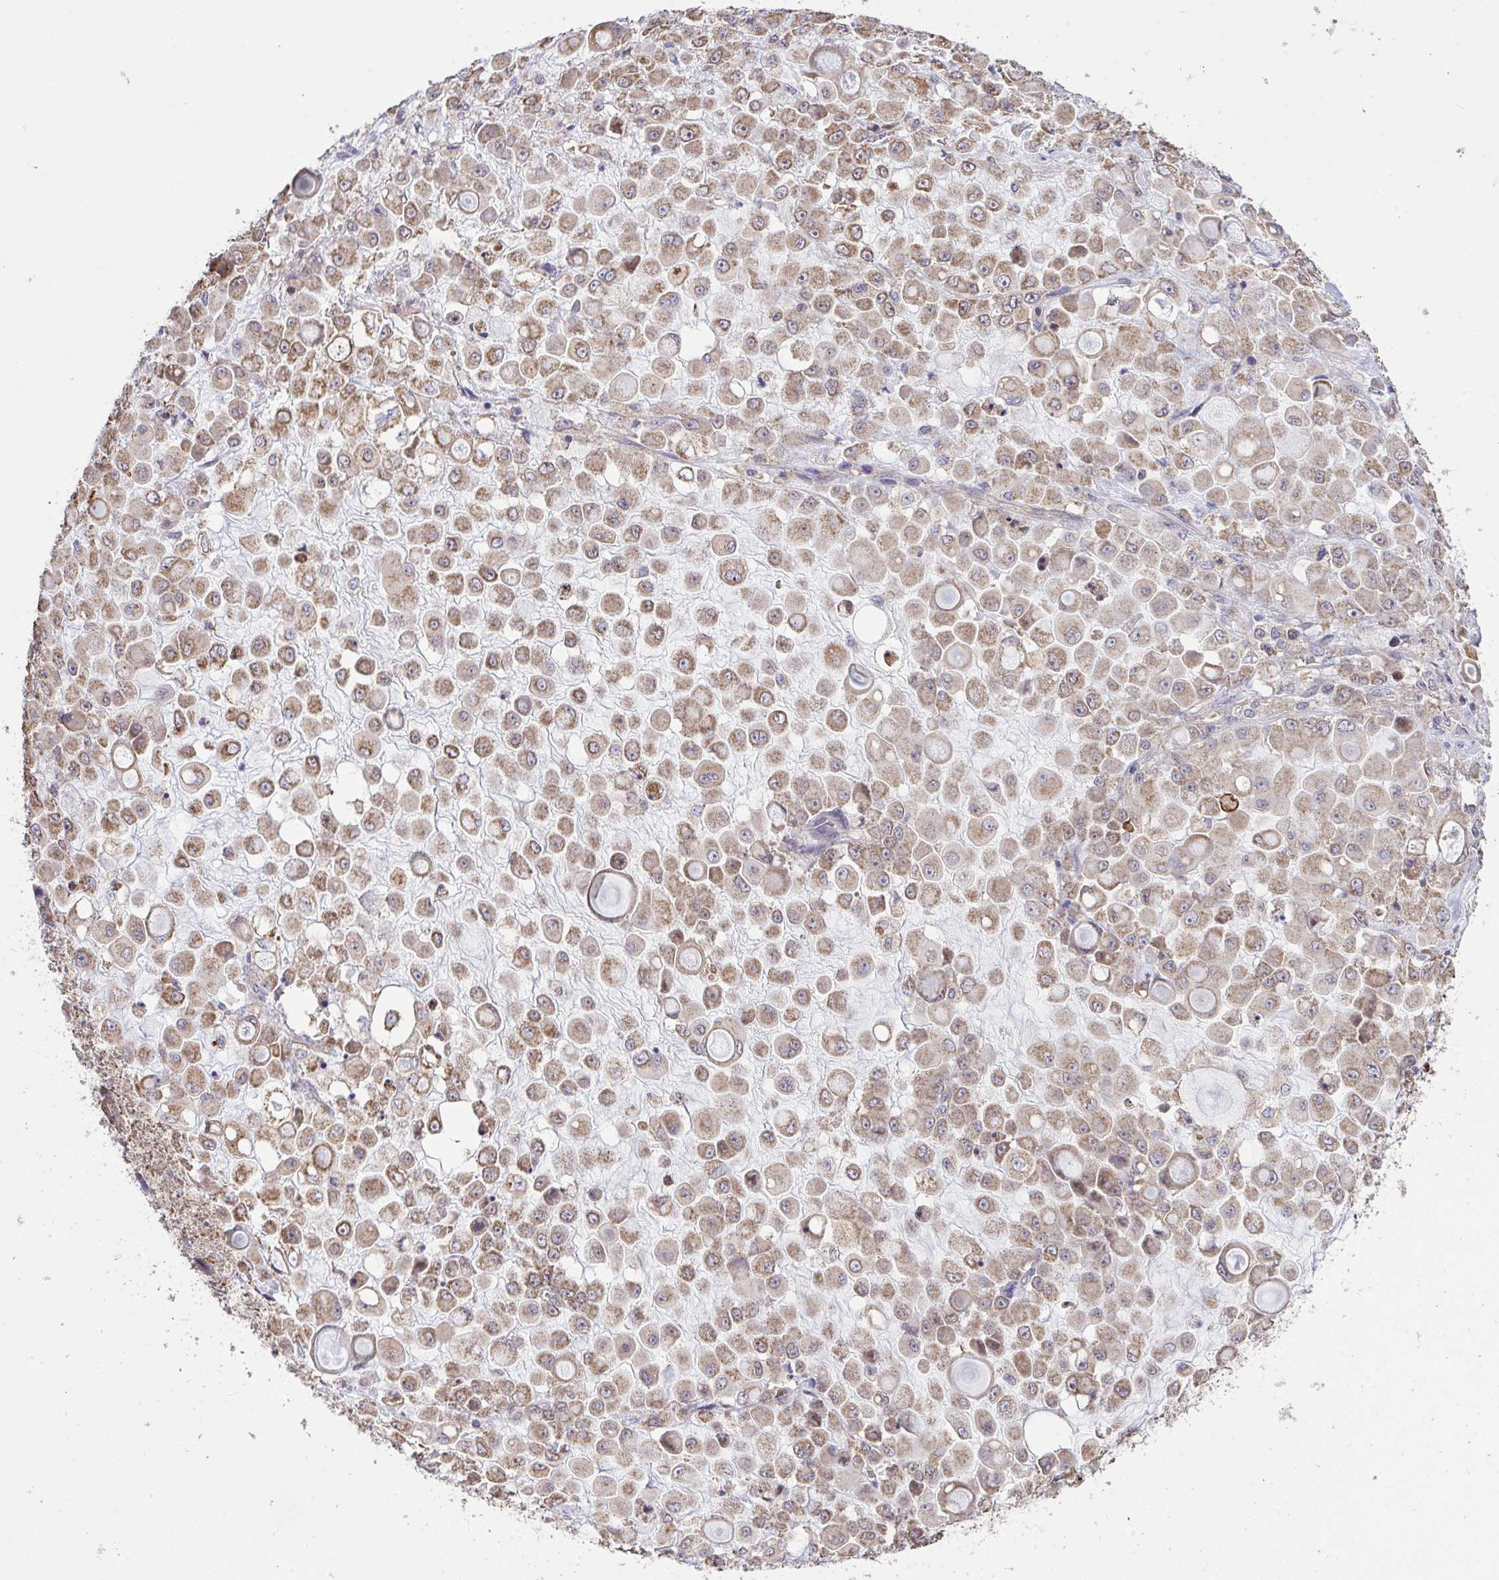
{"staining": {"intensity": "weak", "quantity": "25%-75%", "location": "cytoplasmic/membranous"}, "tissue": "stomach cancer", "cell_type": "Tumor cells", "image_type": "cancer", "snomed": [{"axis": "morphology", "description": "Adenocarcinoma, NOS"}, {"axis": "topography", "description": "Stomach"}], "caption": "There is low levels of weak cytoplasmic/membranous positivity in tumor cells of adenocarcinoma (stomach), as demonstrated by immunohistochemical staining (brown color).", "gene": "PPM1H", "patient": {"sex": "female", "age": 76}}